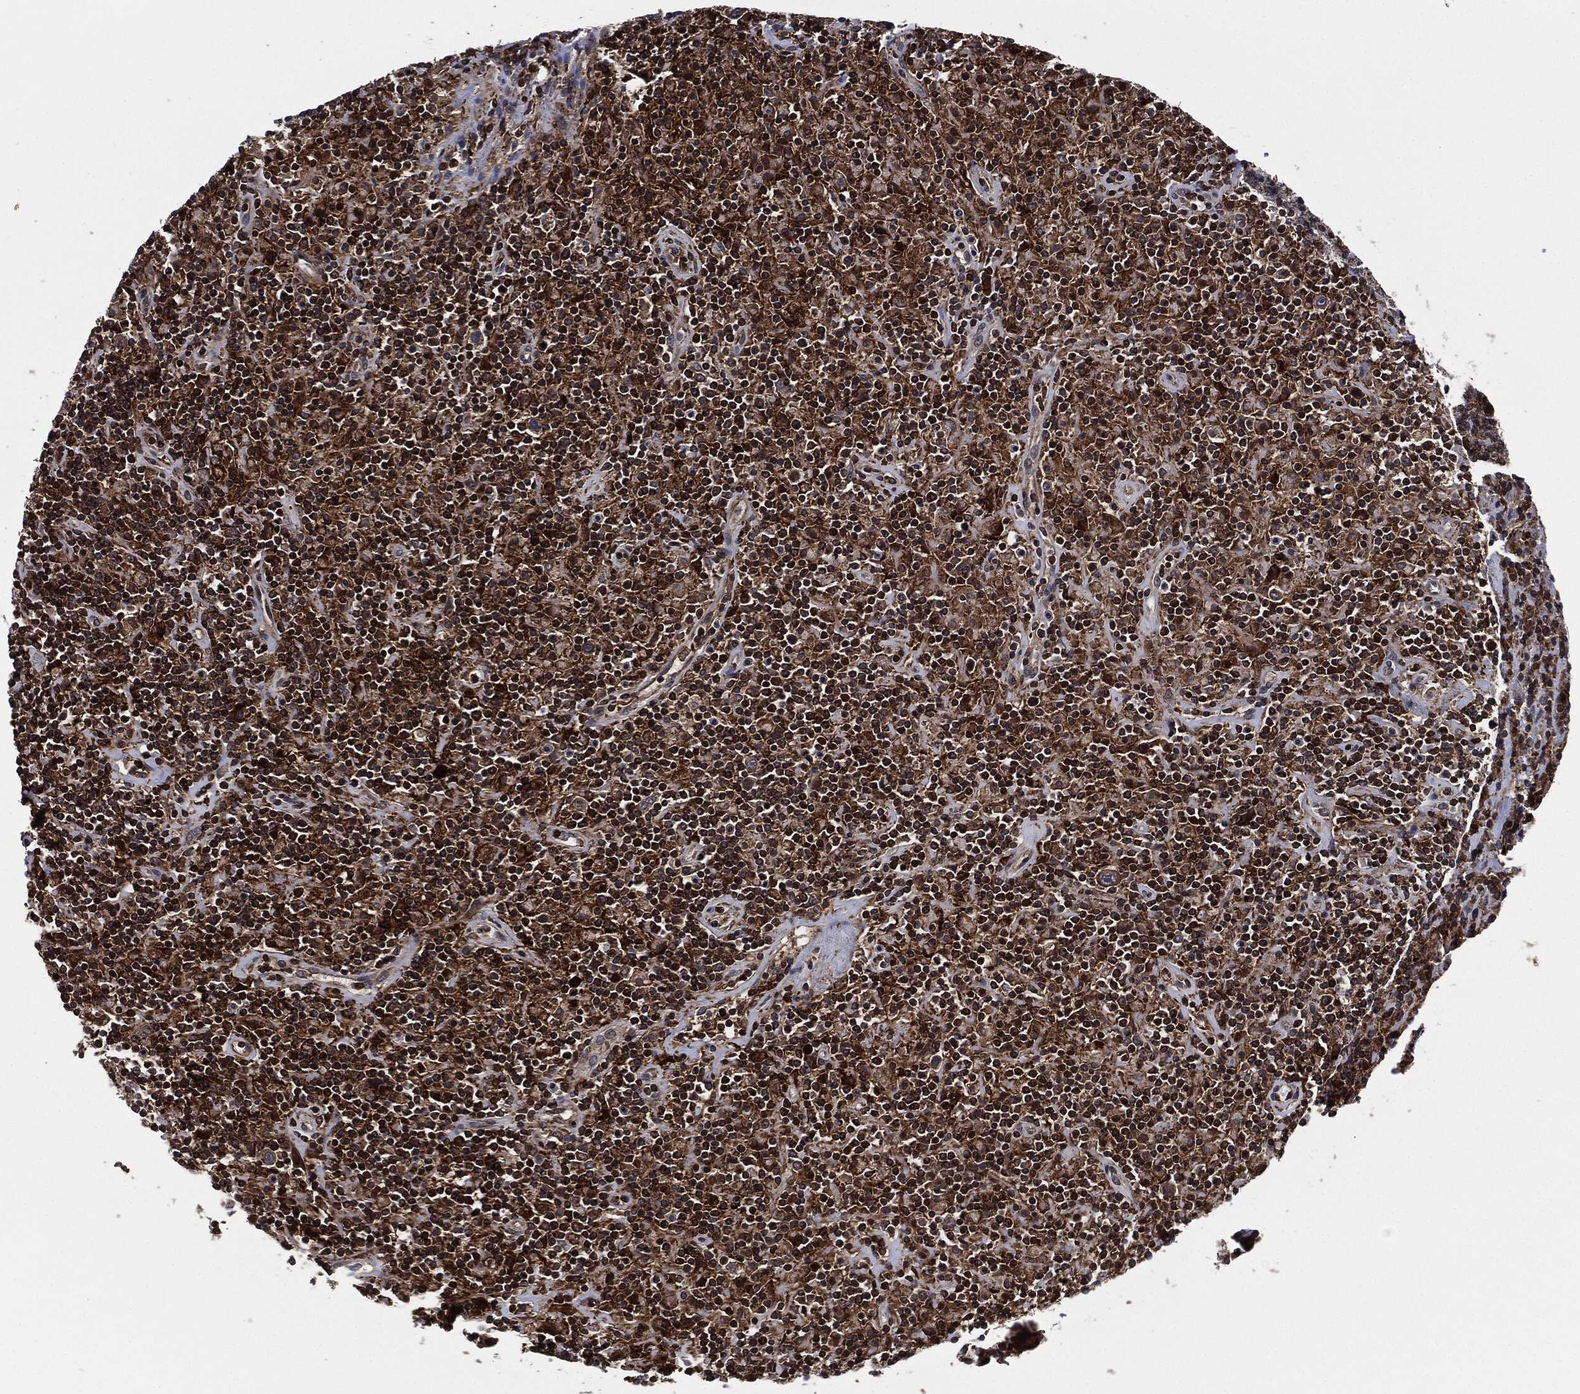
{"staining": {"intensity": "moderate", "quantity": ">75%", "location": "cytoplasmic/membranous"}, "tissue": "lymphoma", "cell_type": "Tumor cells", "image_type": "cancer", "snomed": [{"axis": "morphology", "description": "Hodgkin's disease, NOS"}, {"axis": "topography", "description": "Lymph node"}], "caption": "An immunohistochemistry image of neoplastic tissue is shown. Protein staining in brown shows moderate cytoplasmic/membranous positivity in lymphoma within tumor cells.", "gene": "UBR1", "patient": {"sex": "male", "age": 70}}